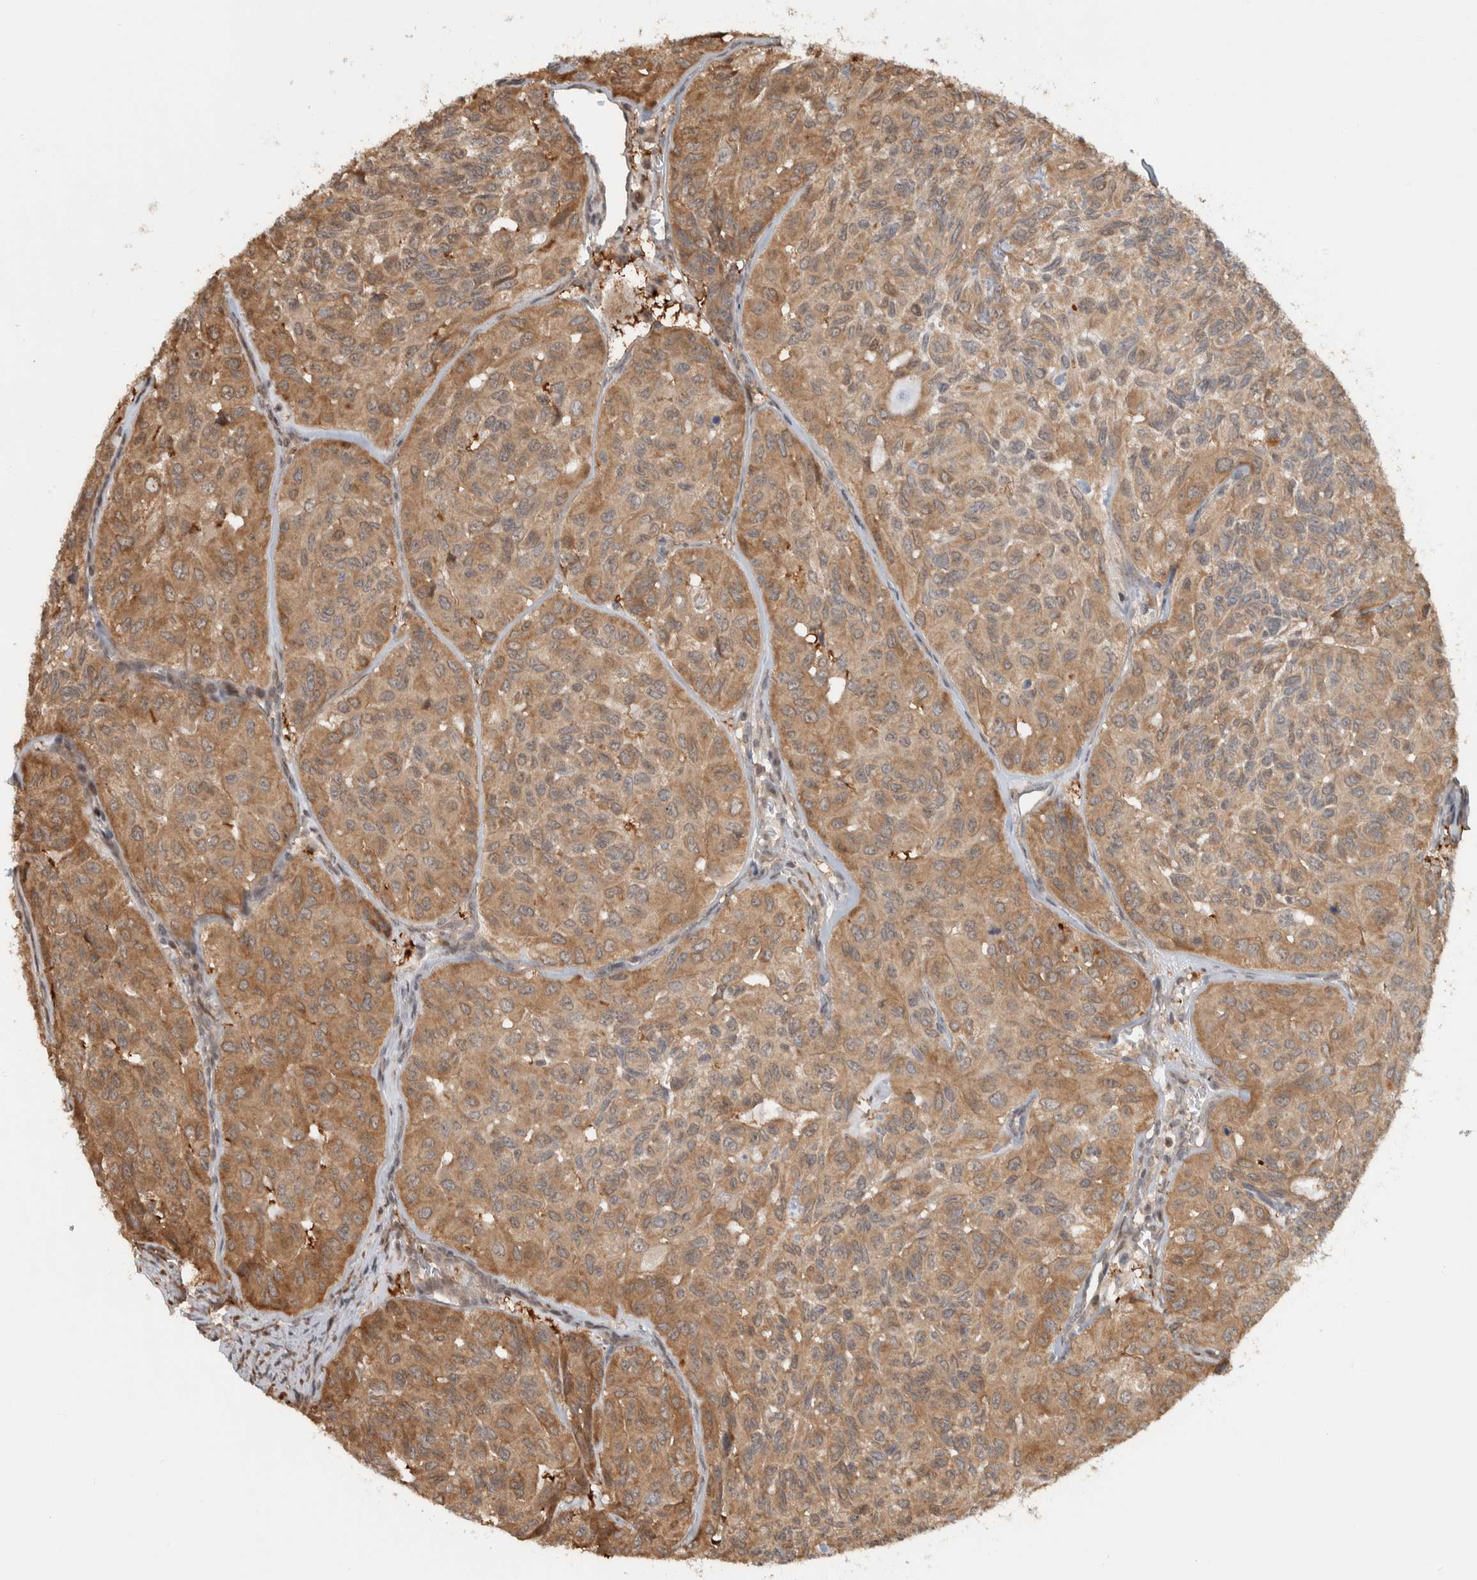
{"staining": {"intensity": "moderate", "quantity": ">75%", "location": "cytoplasmic/membranous"}, "tissue": "head and neck cancer", "cell_type": "Tumor cells", "image_type": "cancer", "snomed": [{"axis": "morphology", "description": "Adenocarcinoma, NOS"}, {"axis": "topography", "description": "Salivary gland, NOS"}, {"axis": "topography", "description": "Head-Neck"}], "caption": "Head and neck adenocarcinoma stained with immunohistochemistry (IHC) displays moderate cytoplasmic/membranous staining in about >75% of tumor cells.", "gene": "CNTROB", "patient": {"sex": "female", "age": 76}}